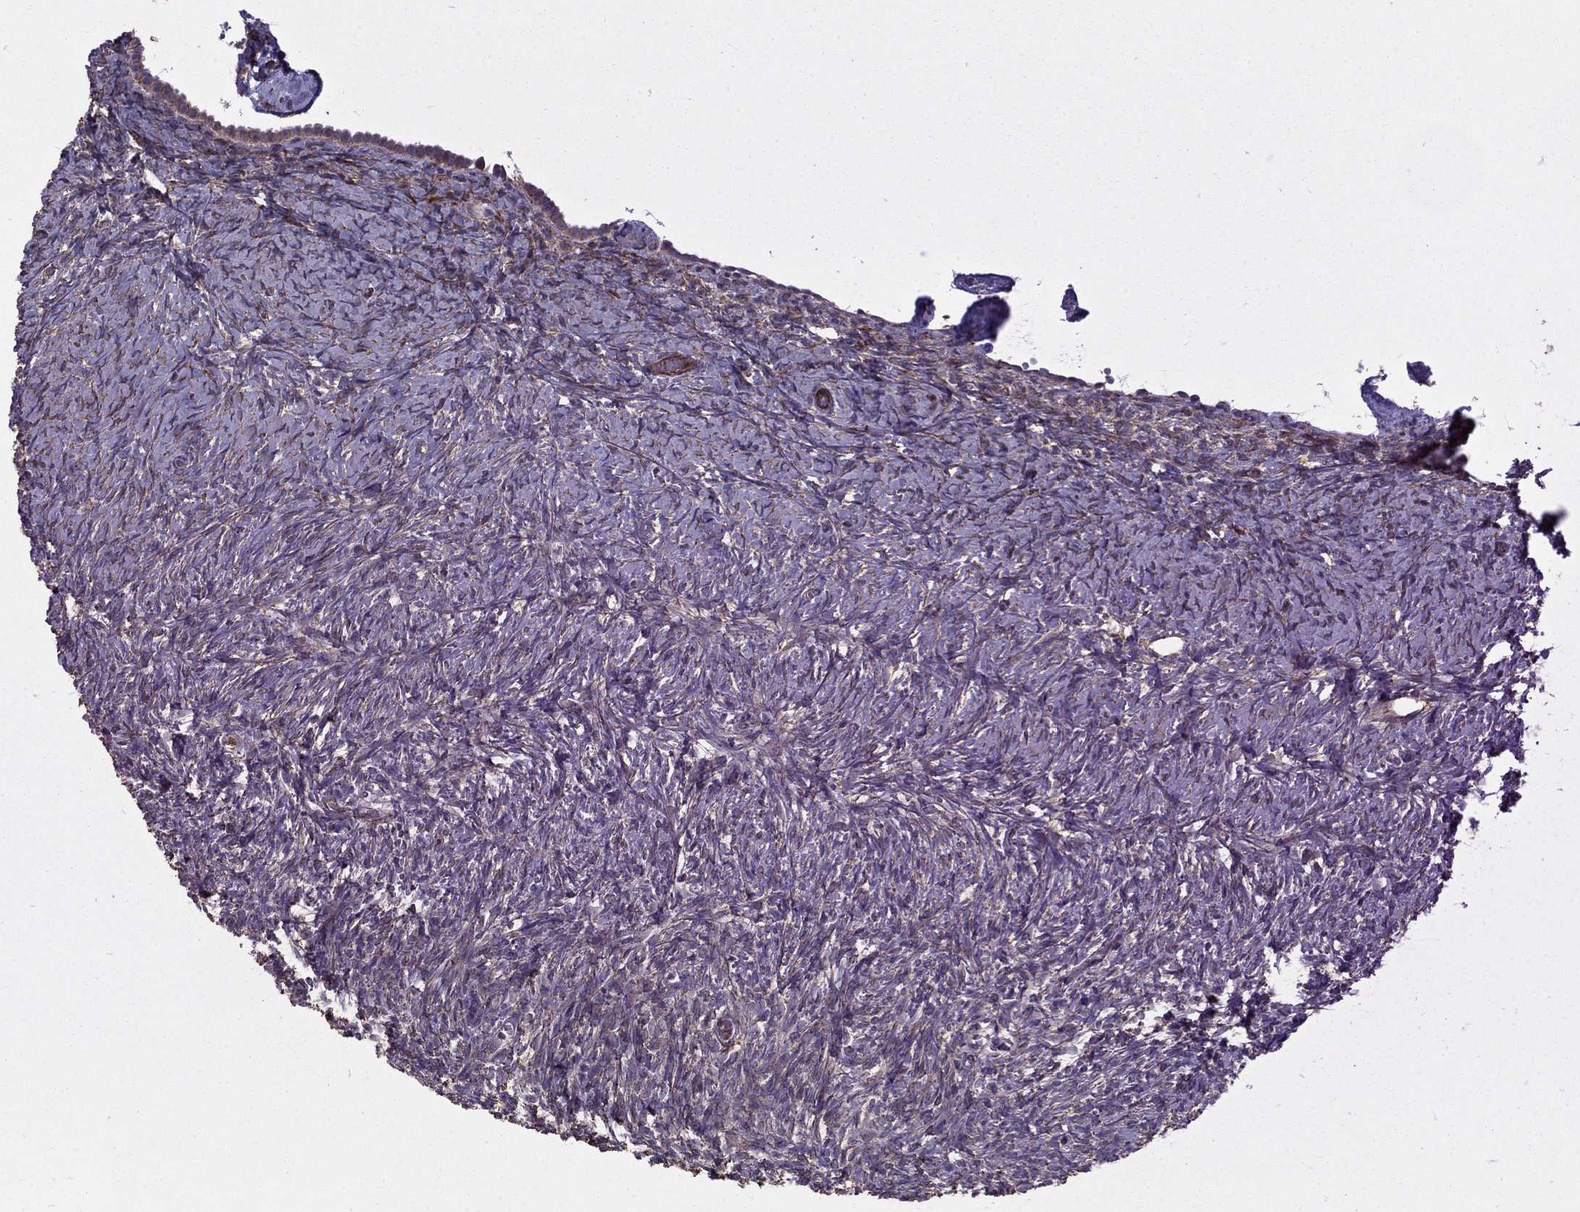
{"staining": {"intensity": "negative", "quantity": "none", "location": "none"}, "tissue": "ovary", "cell_type": "Ovarian stroma cells", "image_type": "normal", "snomed": [{"axis": "morphology", "description": "Normal tissue, NOS"}, {"axis": "topography", "description": "Ovary"}], "caption": "Ovarian stroma cells are negative for brown protein staining in unremarkable ovary. (DAB (3,3'-diaminobenzidine) immunohistochemistry (IHC) visualized using brightfield microscopy, high magnification).", "gene": "NDUFC1", "patient": {"sex": "female", "age": 43}}